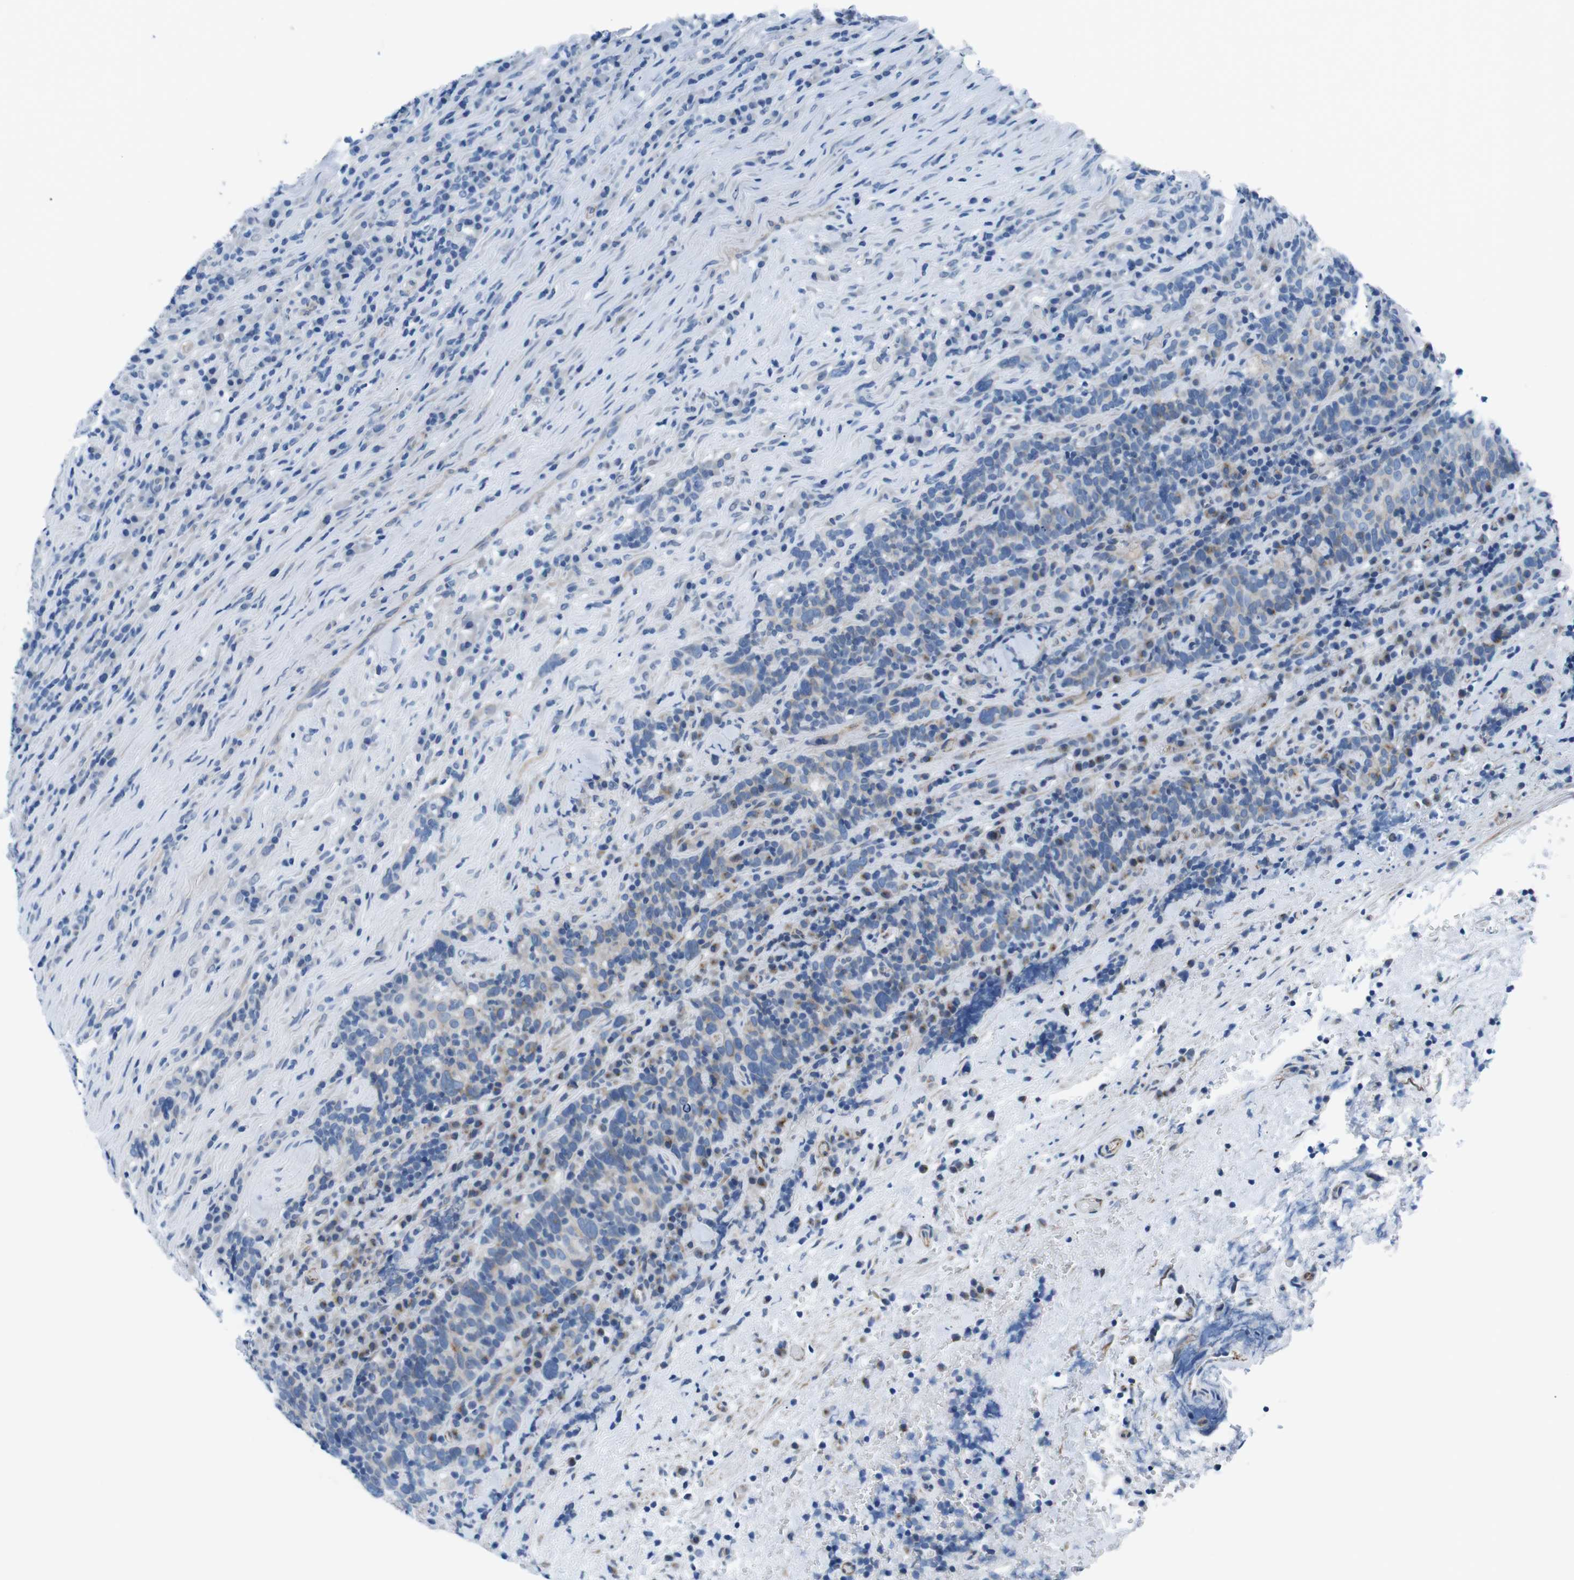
{"staining": {"intensity": "negative", "quantity": "none", "location": "none"}, "tissue": "head and neck cancer", "cell_type": "Tumor cells", "image_type": "cancer", "snomed": [{"axis": "morphology", "description": "Squamous cell carcinoma, NOS"}, {"axis": "morphology", "description": "Squamous cell carcinoma, metastatic, NOS"}, {"axis": "topography", "description": "Lymph node"}, {"axis": "topography", "description": "Head-Neck"}], "caption": "Tumor cells are negative for protein expression in human head and neck cancer.", "gene": "MUC2", "patient": {"sex": "male", "age": 62}}